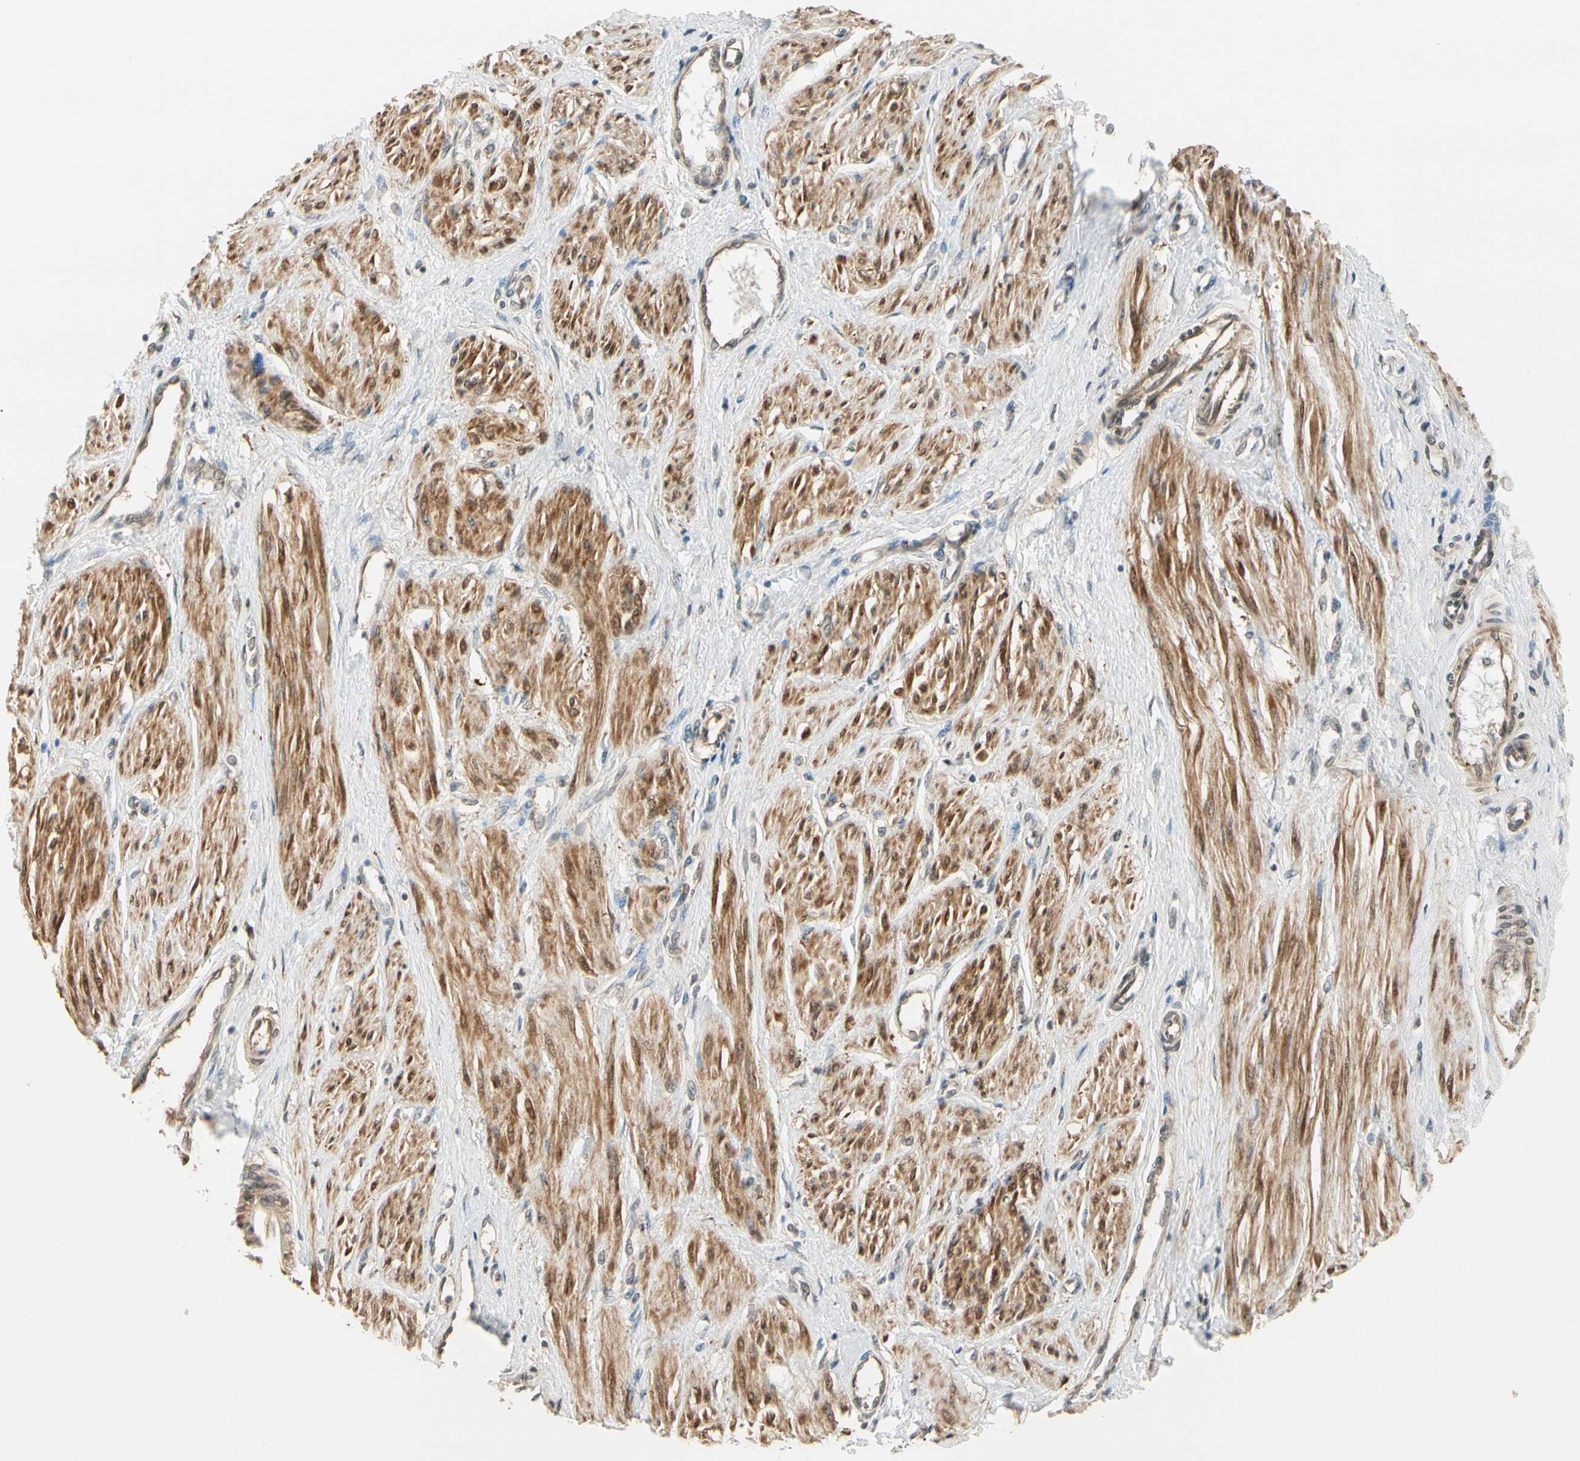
{"staining": {"intensity": "moderate", "quantity": ">75%", "location": "cytoplasmic/membranous,nuclear"}, "tissue": "smooth muscle", "cell_type": "Smooth muscle cells", "image_type": "normal", "snomed": [{"axis": "morphology", "description": "Normal tissue, NOS"}, {"axis": "topography", "description": "Smooth muscle"}, {"axis": "topography", "description": "Uterus"}], "caption": "DAB (3,3'-diaminobenzidine) immunohistochemical staining of unremarkable smooth muscle demonstrates moderate cytoplasmic/membranous,nuclear protein positivity in approximately >75% of smooth muscle cells. Immunohistochemistry (ihc) stains the protein of interest in brown and the nuclei are stained blue.", "gene": "MCPH1", "patient": {"sex": "female", "age": 39}}